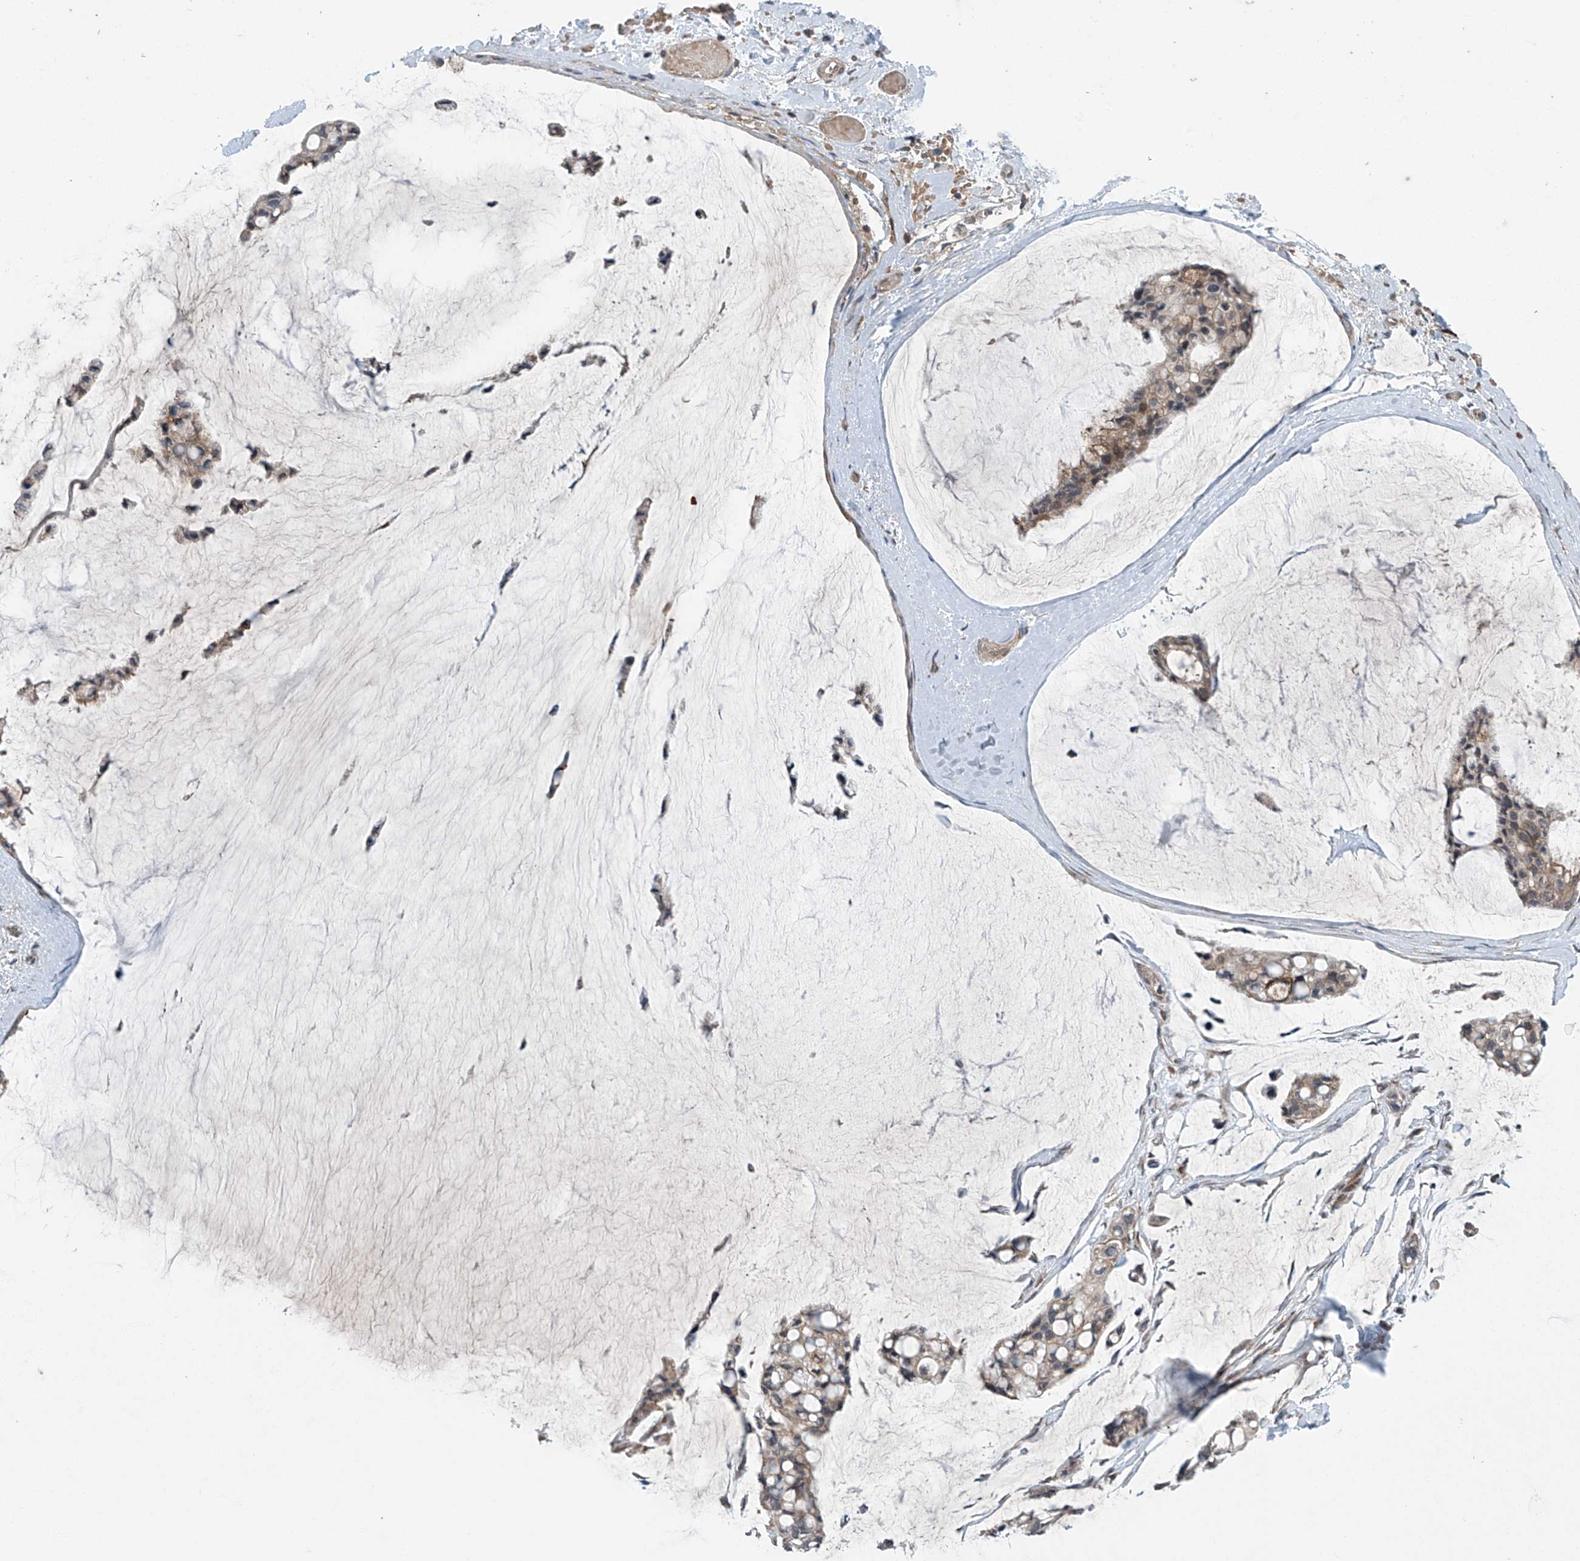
{"staining": {"intensity": "weak", "quantity": "25%-75%", "location": "cytoplasmic/membranous"}, "tissue": "ovarian cancer", "cell_type": "Tumor cells", "image_type": "cancer", "snomed": [{"axis": "morphology", "description": "Cystadenocarcinoma, mucinous, NOS"}, {"axis": "topography", "description": "Ovary"}], "caption": "A brown stain labels weak cytoplasmic/membranous staining of a protein in human ovarian cancer tumor cells. (DAB (3,3'-diaminobenzidine) IHC with brightfield microscopy, high magnification).", "gene": "ABHD13", "patient": {"sex": "female", "age": 39}}